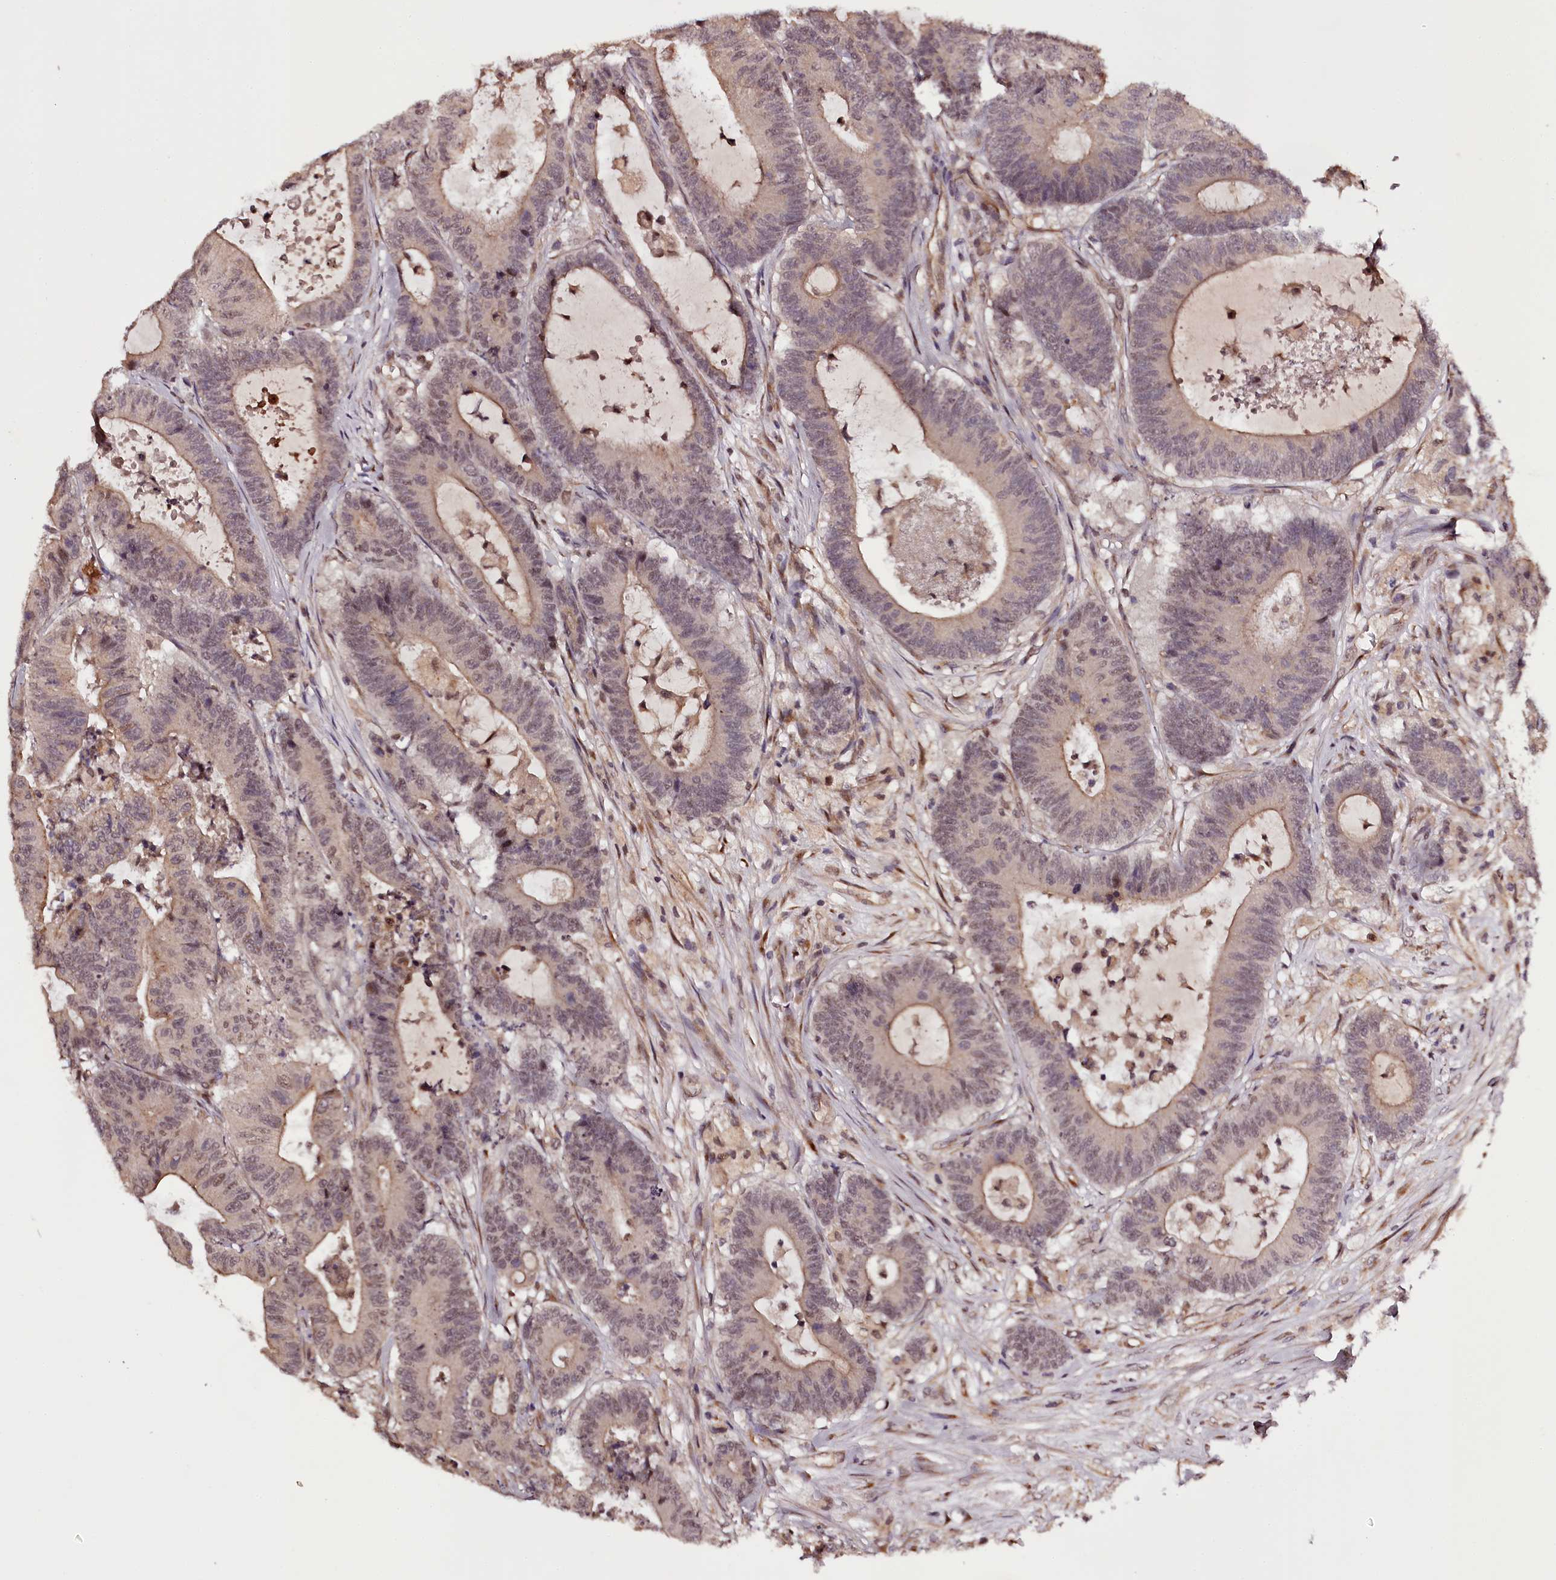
{"staining": {"intensity": "weak", "quantity": ">75%", "location": "cytoplasmic/membranous"}, "tissue": "colorectal cancer", "cell_type": "Tumor cells", "image_type": "cancer", "snomed": [{"axis": "morphology", "description": "Adenocarcinoma, NOS"}, {"axis": "topography", "description": "Colon"}], "caption": "About >75% of tumor cells in human adenocarcinoma (colorectal) reveal weak cytoplasmic/membranous protein positivity as visualized by brown immunohistochemical staining.", "gene": "MAML3", "patient": {"sex": "female", "age": 84}}